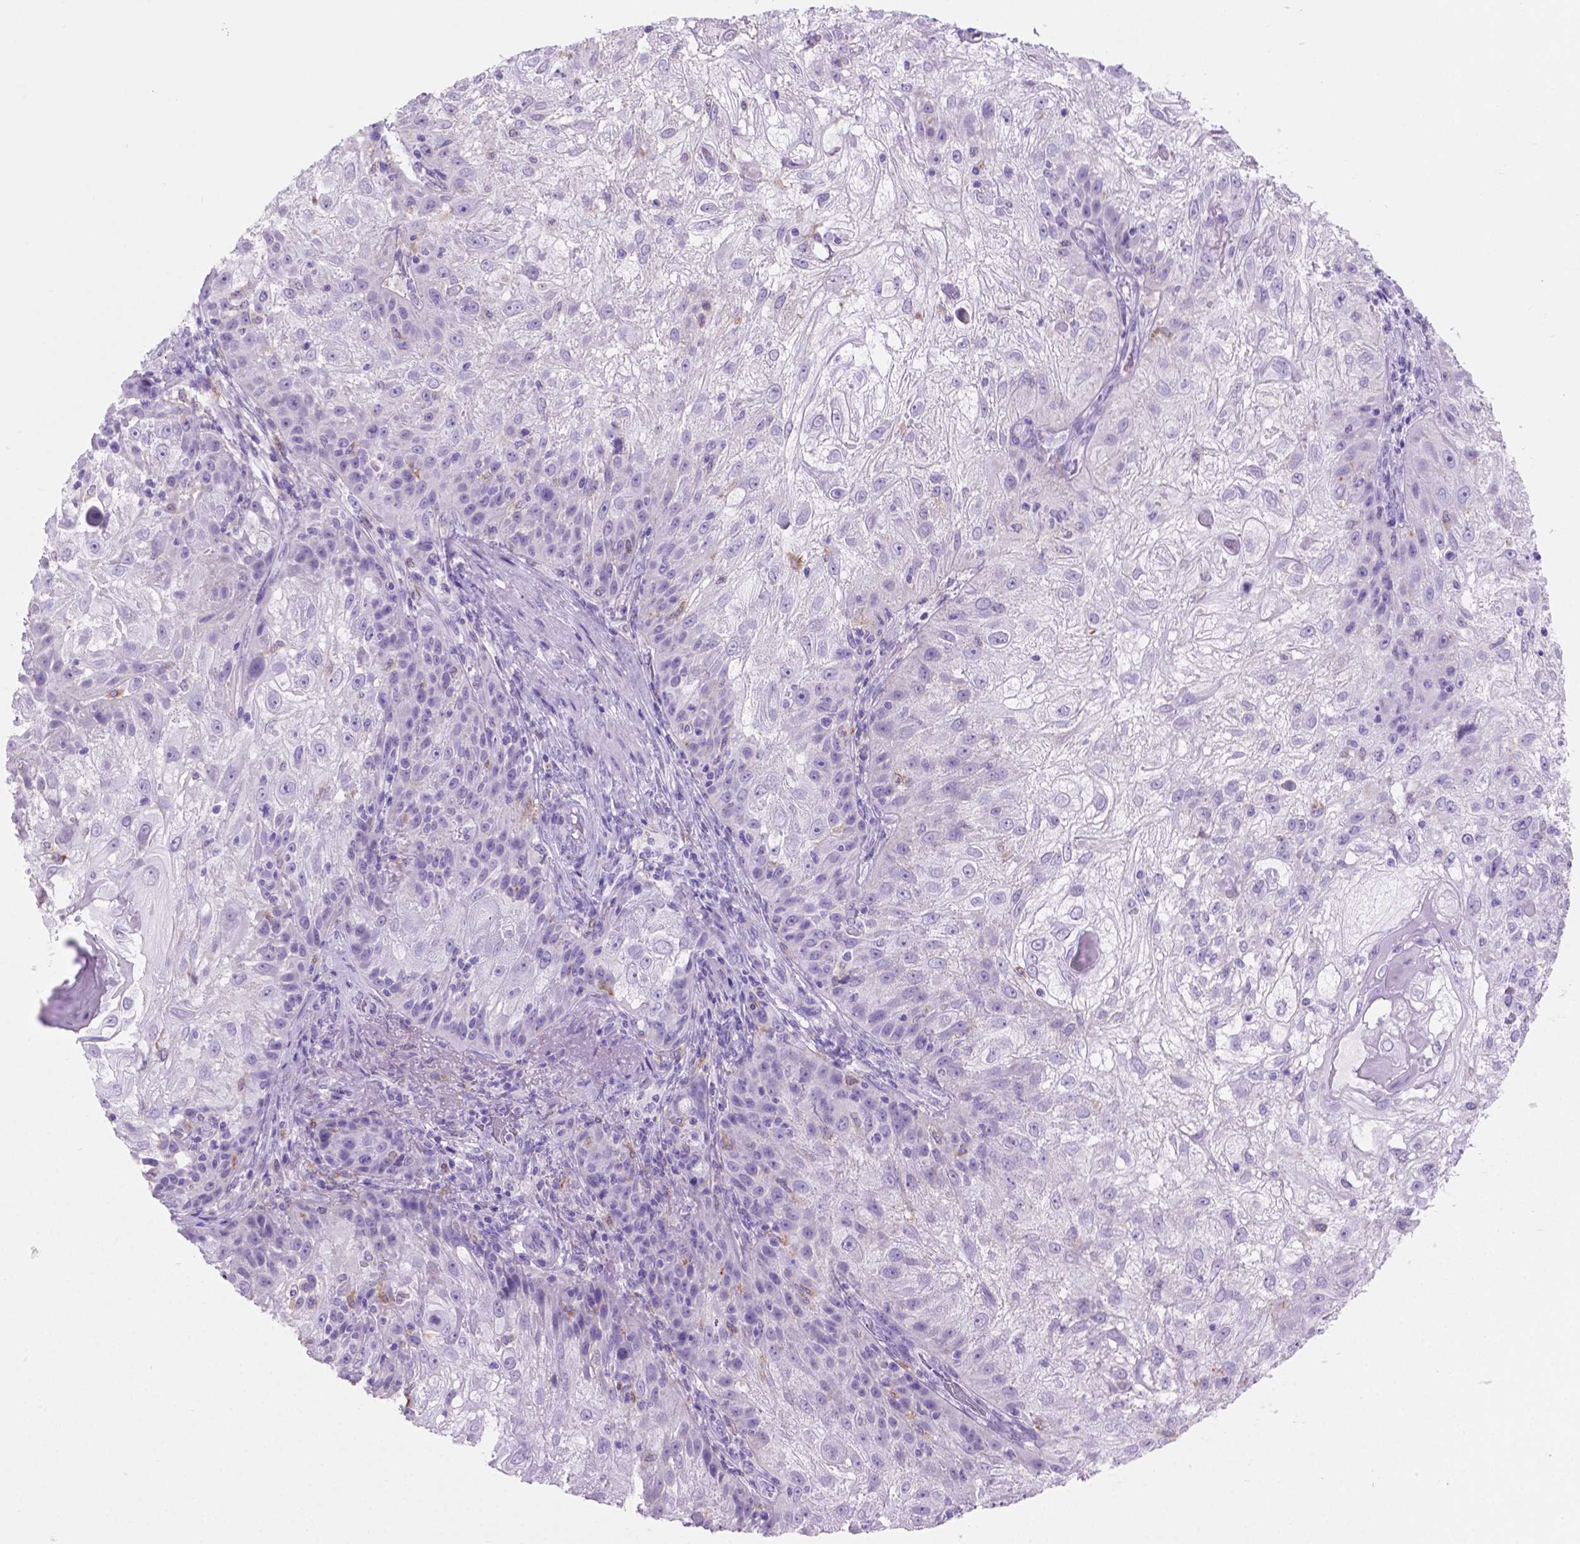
{"staining": {"intensity": "negative", "quantity": "none", "location": "none"}, "tissue": "skin cancer", "cell_type": "Tumor cells", "image_type": "cancer", "snomed": [{"axis": "morphology", "description": "Normal tissue, NOS"}, {"axis": "morphology", "description": "Squamous cell carcinoma, NOS"}, {"axis": "topography", "description": "Skin"}], "caption": "Immunohistochemical staining of human squamous cell carcinoma (skin) displays no significant staining in tumor cells. Brightfield microscopy of IHC stained with DAB (3,3'-diaminobenzidine) (brown) and hematoxylin (blue), captured at high magnification.", "gene": "GRIN2B", "patient": {"sex": "female", "age": 83}}